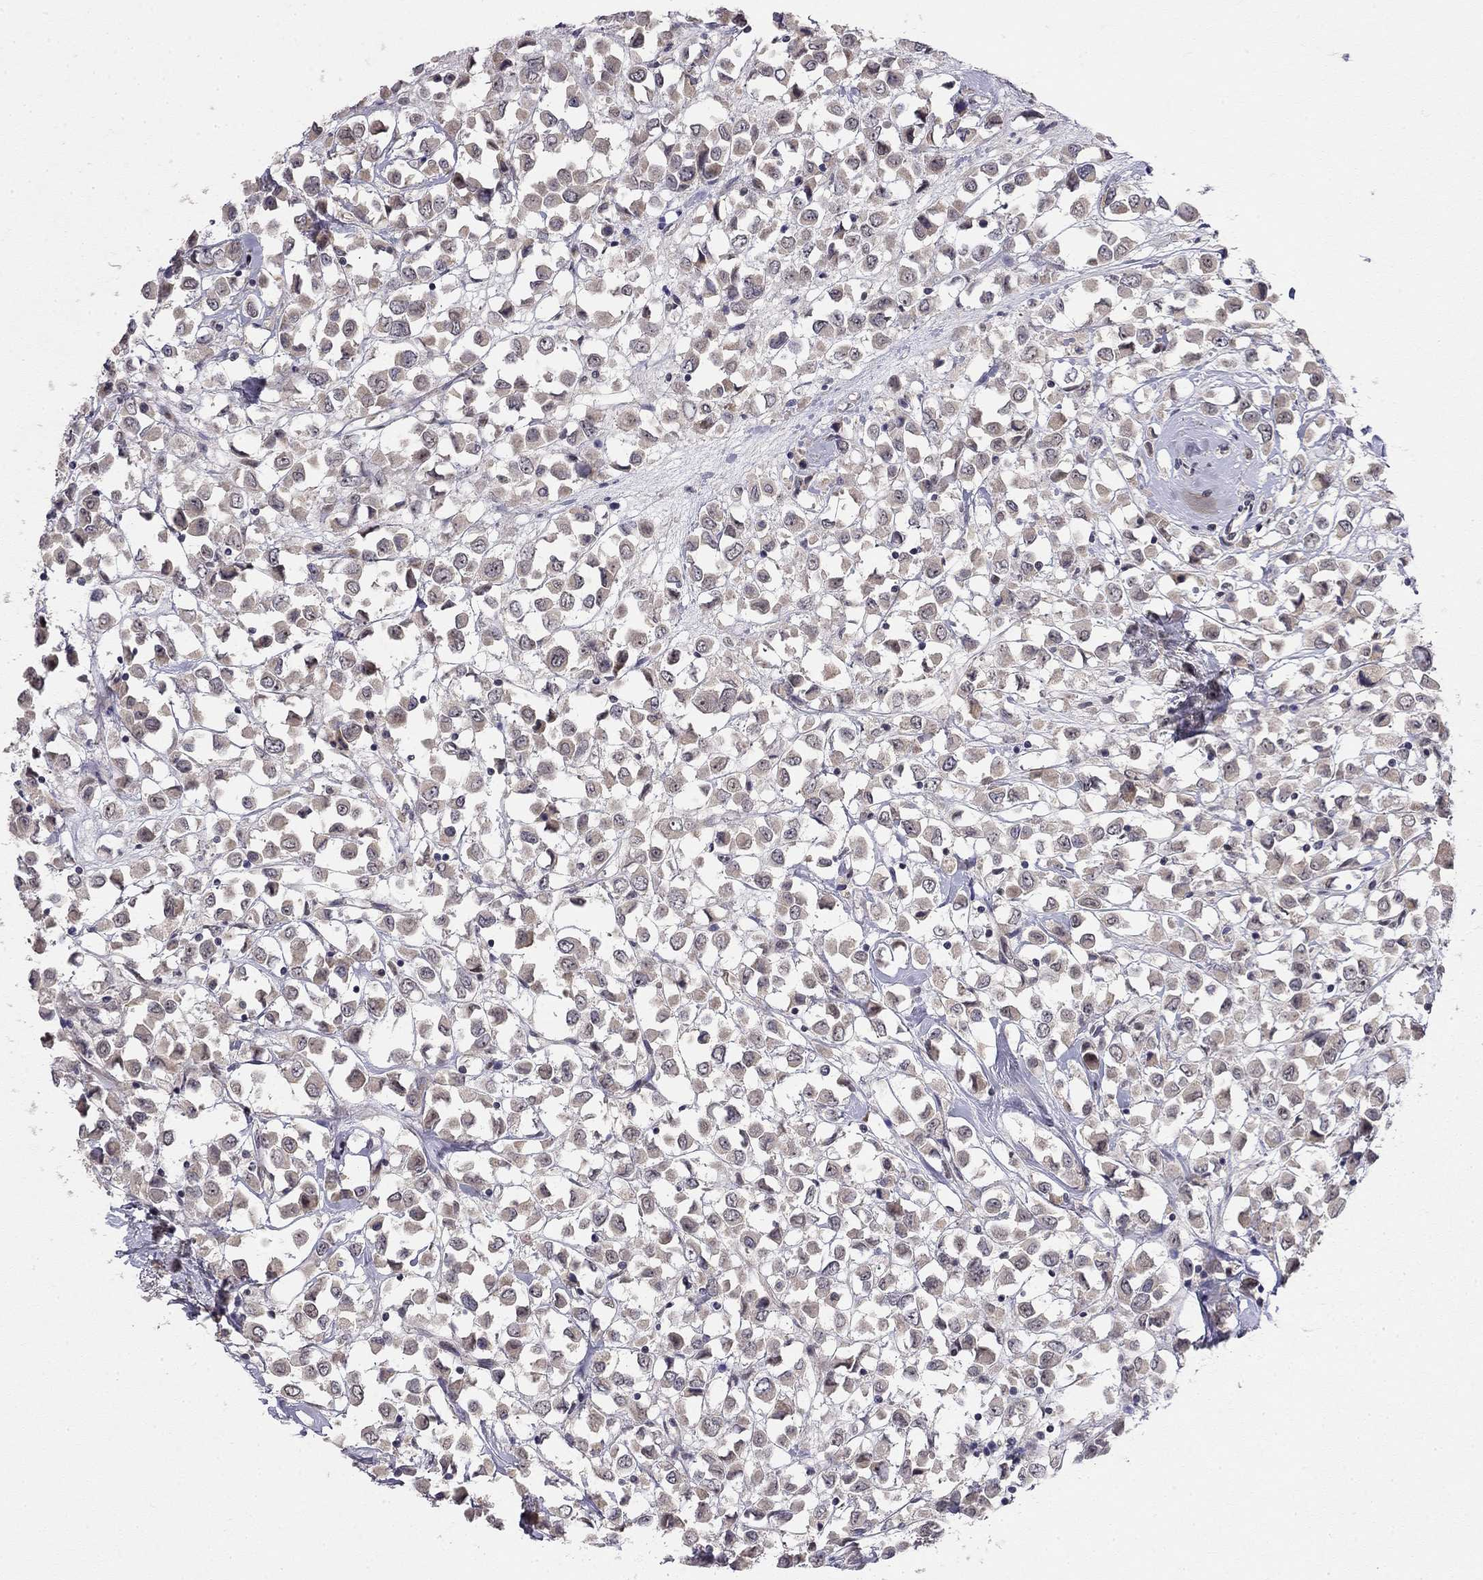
{"staining": {"intensity": "negative", "quantity": "none", "location": "none"}, "tissue": "breast cancer", "cell_type": "Tumor cells", "image_type": "cancer", "snomed": [{"axis": "morphology", "description": "Duct carcinoma"}, {"axis": "topography", "description": "Breast"}], "caption": "Protein analysis of breast cancer (invasive ductal carcinoma) reveals no significant positivity in tumor cells.", "gene": "STXBP6", "patient": {"sex": "female", "age": 61}}